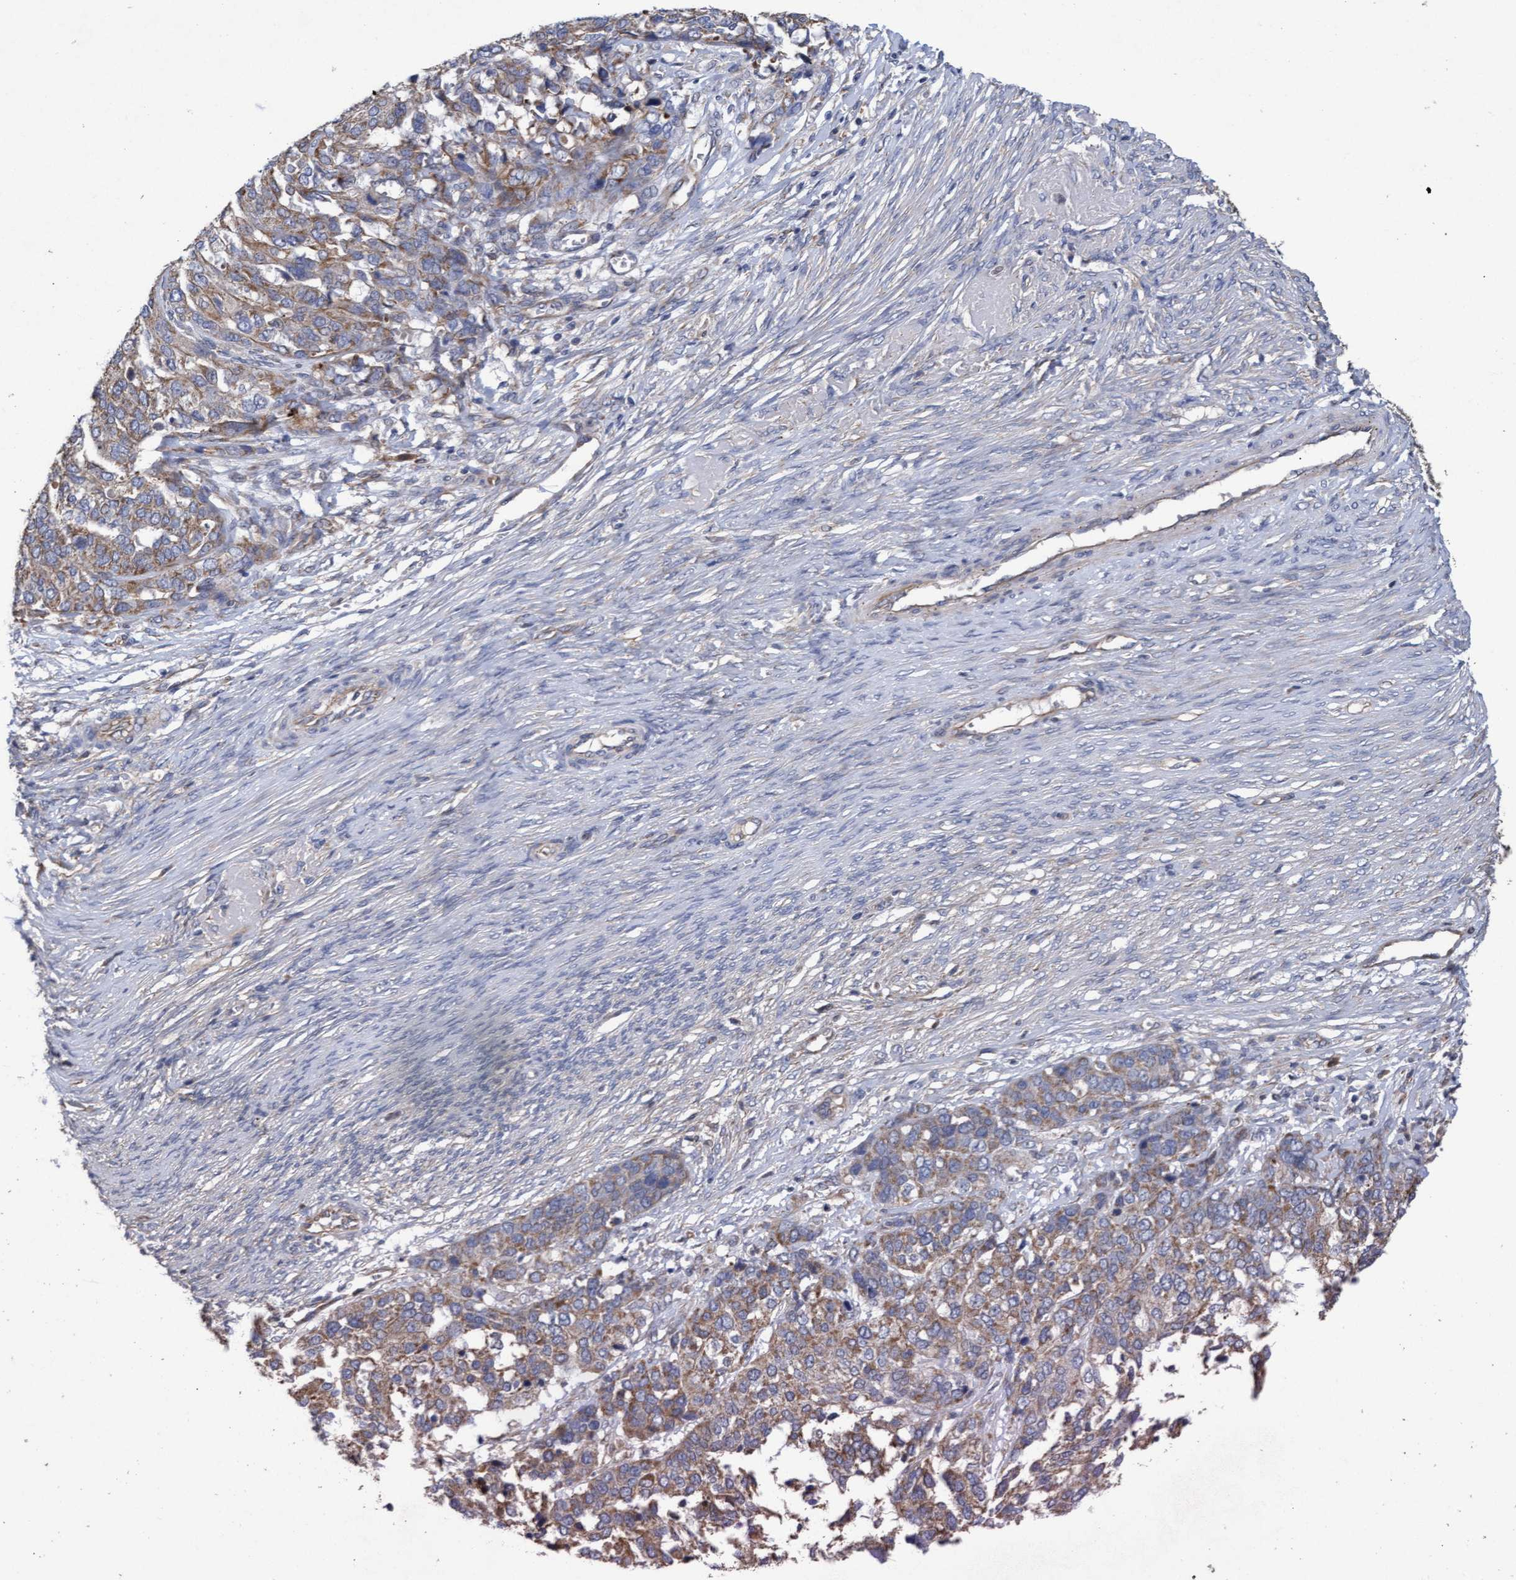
{"staining": {"intensity": "weak", "quantity": ">75%", "location": "cytoplasmic/membranous"}, "tissue": "ovarian cancer", "cell_type": "Tumor cells", "image_type": "cancer", "snomed": [{"axis": "morphology", "description": "Cystadenocarcinoma, serous, NOS"}, {"axis": "topography", "description": "Ovary"}], "caption": "Serous cystadenocarcinoma (ovarian) stained with IHC shows weak cytoplasmic/membranous expression in about >75% of tumor cells.", "gene": "MRPL38", "patient": {"sex": "female", "age": 44}}